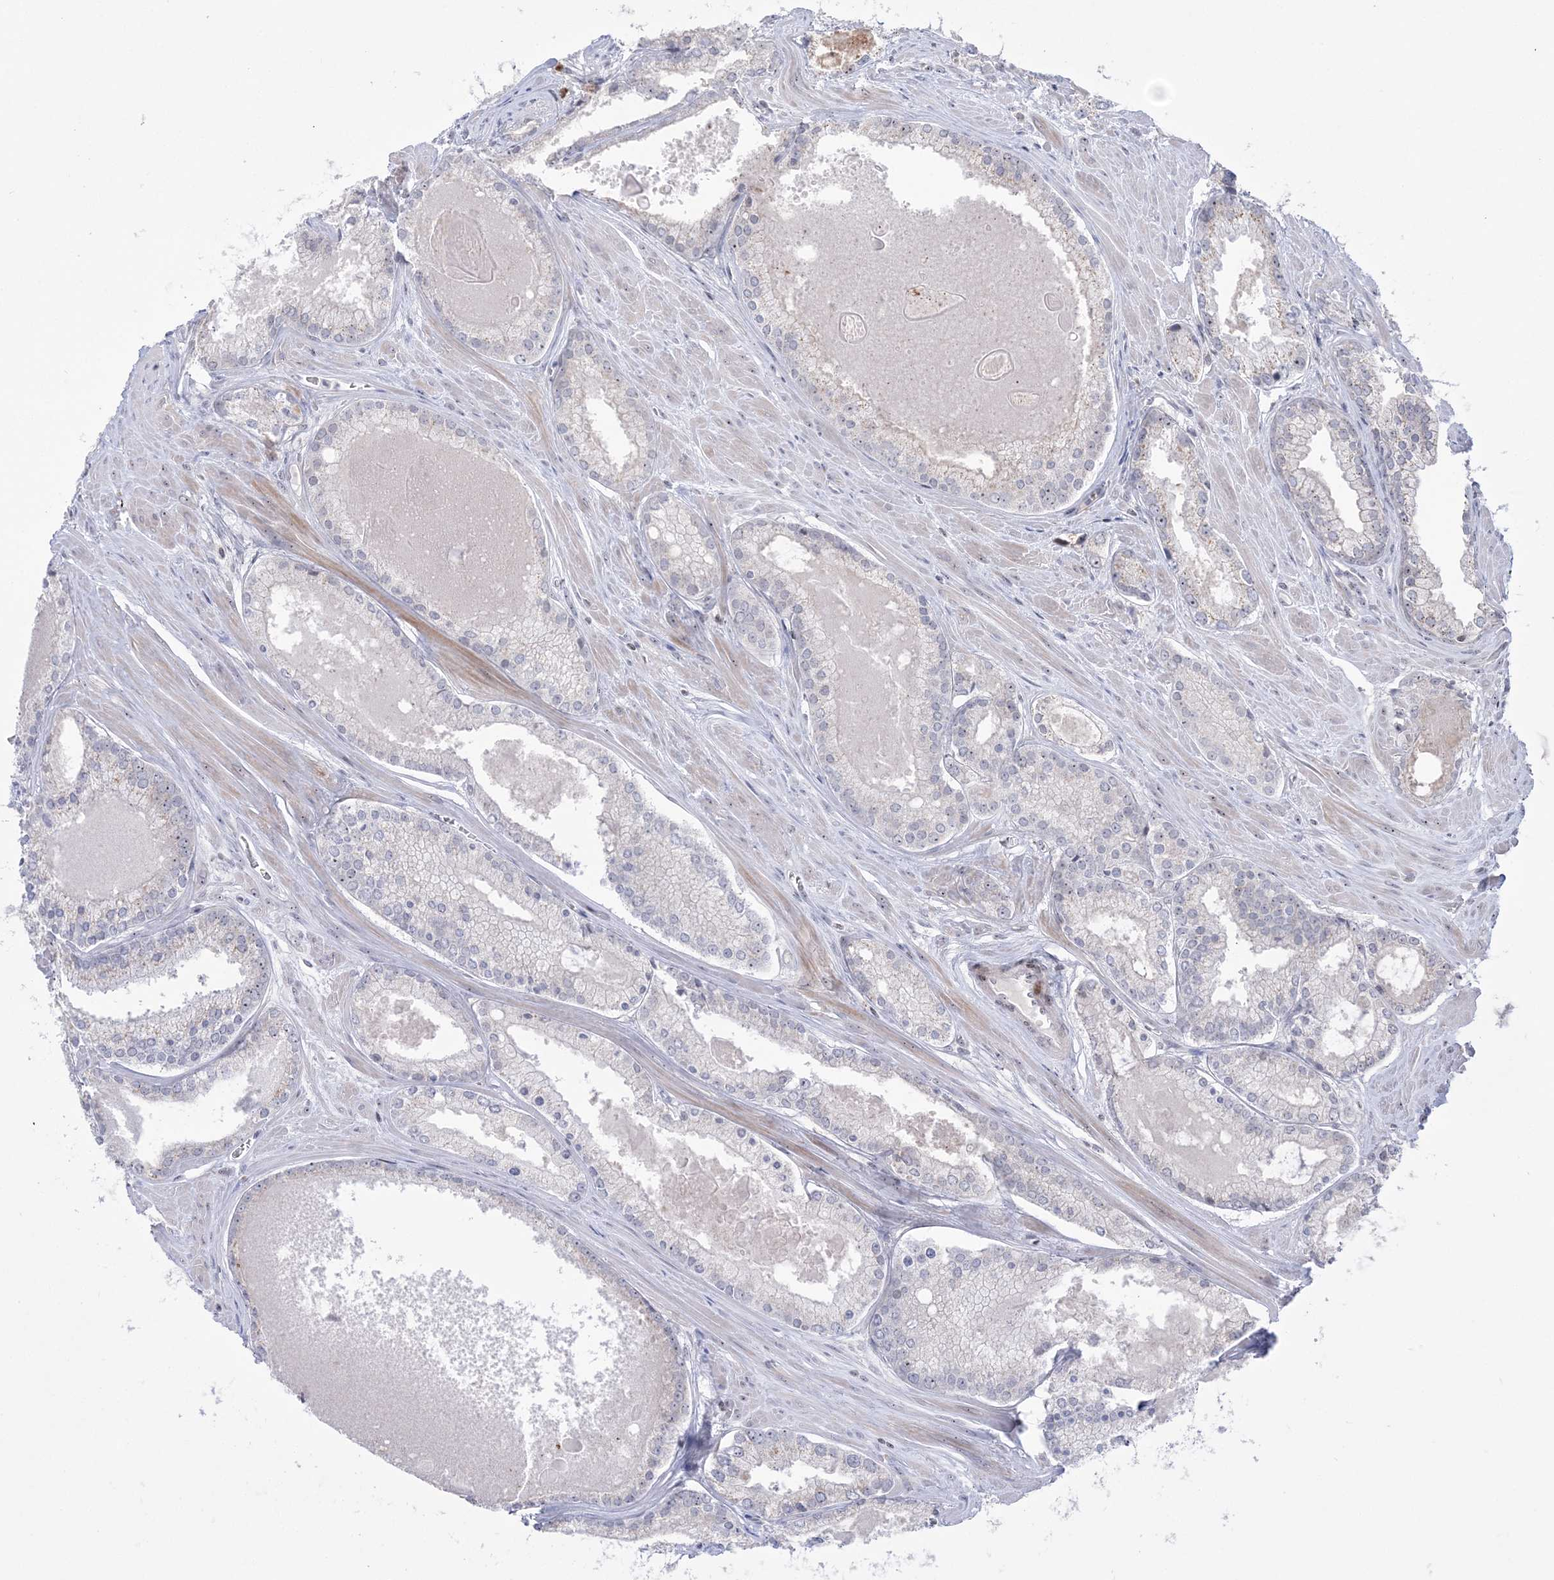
{"staining": {"intensity": "negative", "quantity": "none", "location": "none"}, "tissue": "prostate cancer", "cell_type": "Tumor cells", "image_type": "cancer", "snomed": [{"axis": "morphology", "description": "Adenocarcinoma, Low grade"}, {"axis": "topography", "description": "Prostate"}], "caption": "Immunohistochemical staining of prostate cancer (low-grade adenocarcinoma) reveals no significant staining in tumor cells.", "gene": "SH3BP4", "patient": {"sex": "male", "age": 54}}